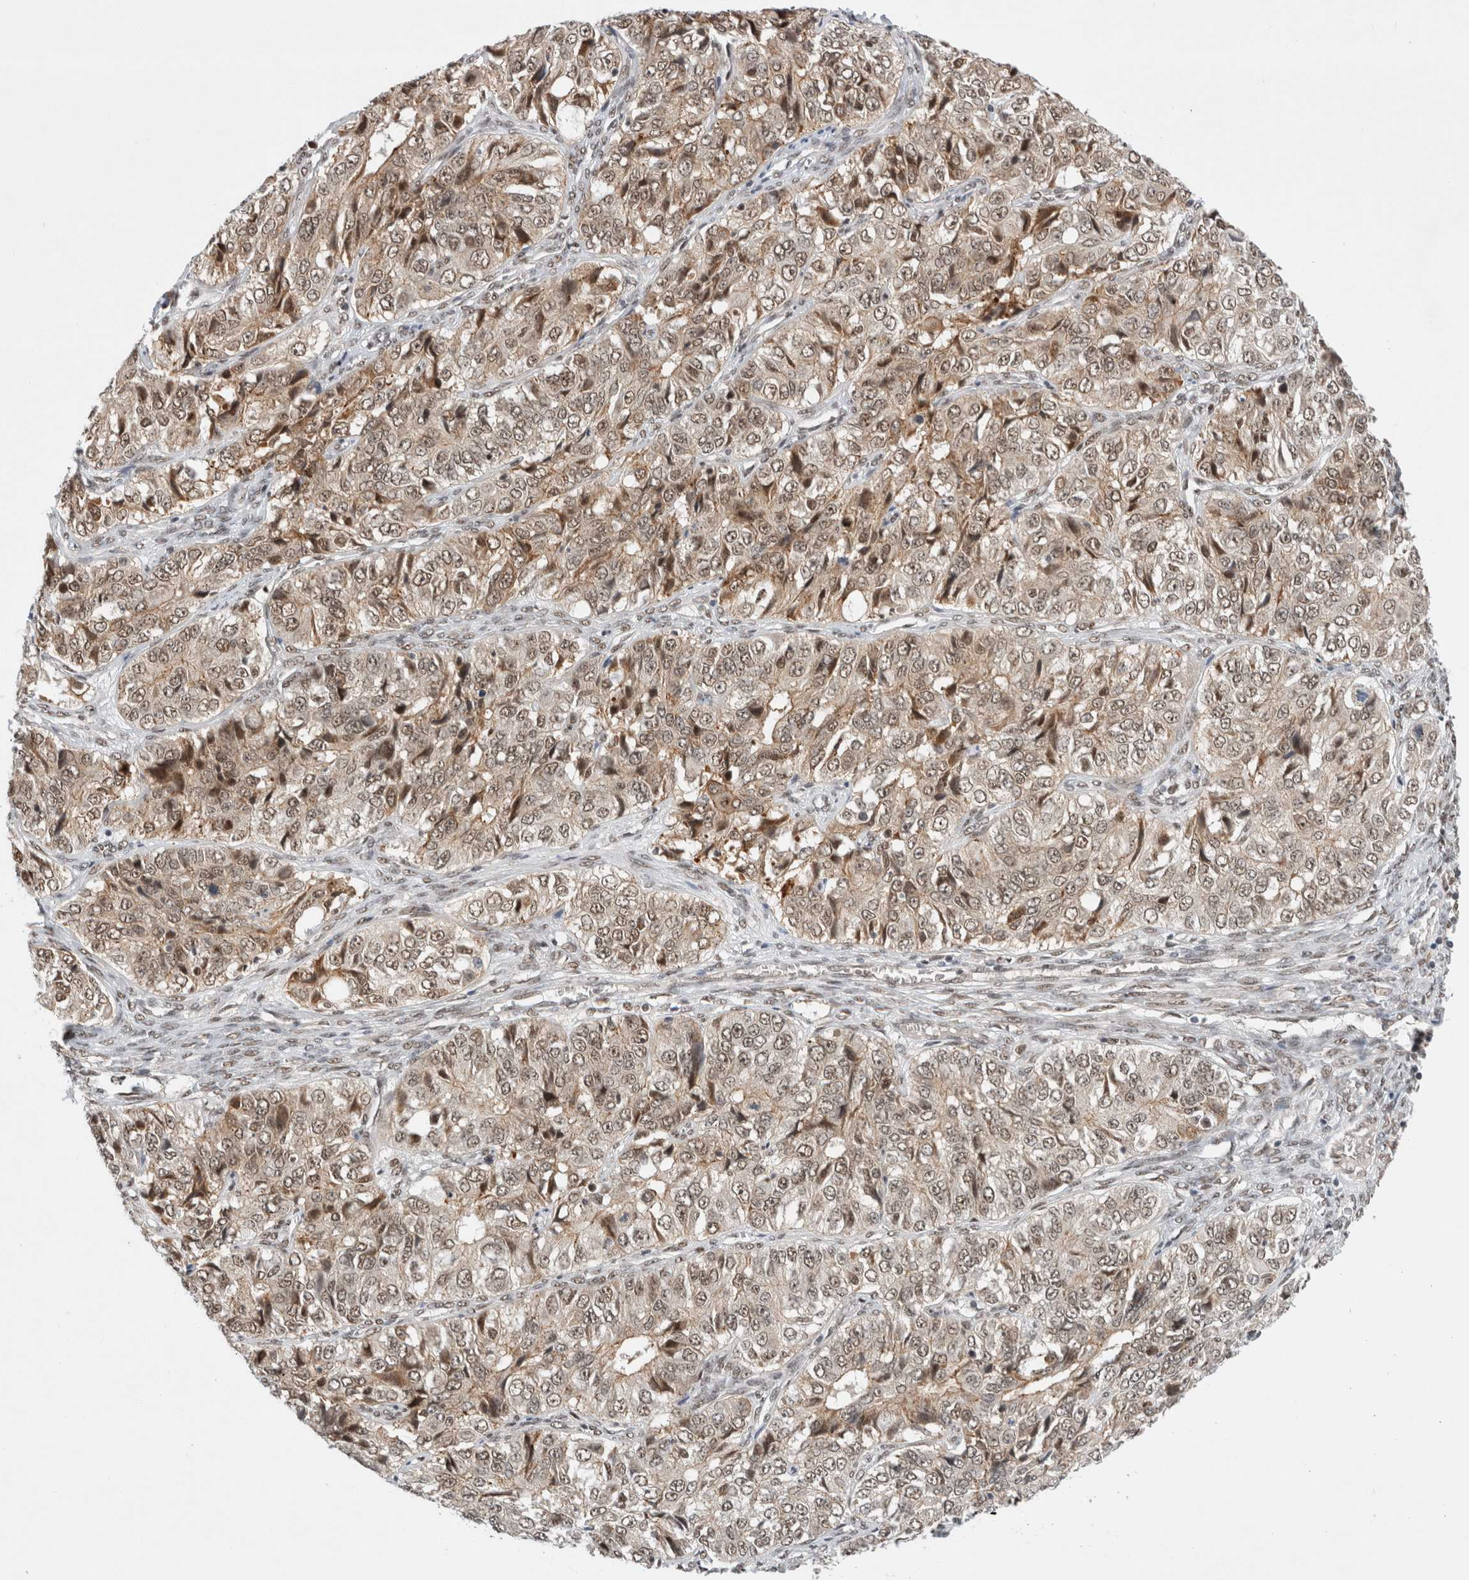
{"staining": {"intensity": "moderate", "quantity": ">75%", "location": "cytoplasmic/membranous,nuclear"}, "tissue": "ovarian cancer", "cell_type": "Tumor cells", "image_type": "cancer", "snomed": [{"axis": "morphology", "description": "Carcinoma, endometroid"}, {"axis": "topography", "description": "Ovary"}], "caption": "Immunohistochemistry of human ovarian cancer (endometroid carcinoma) displays medium levels of moderate cytoplasmic/membranous and nuclear expression in approximately >75% of tumor cells.", "gene": "NCAPG2", "patient": {"sex": "female", "age": 51}}